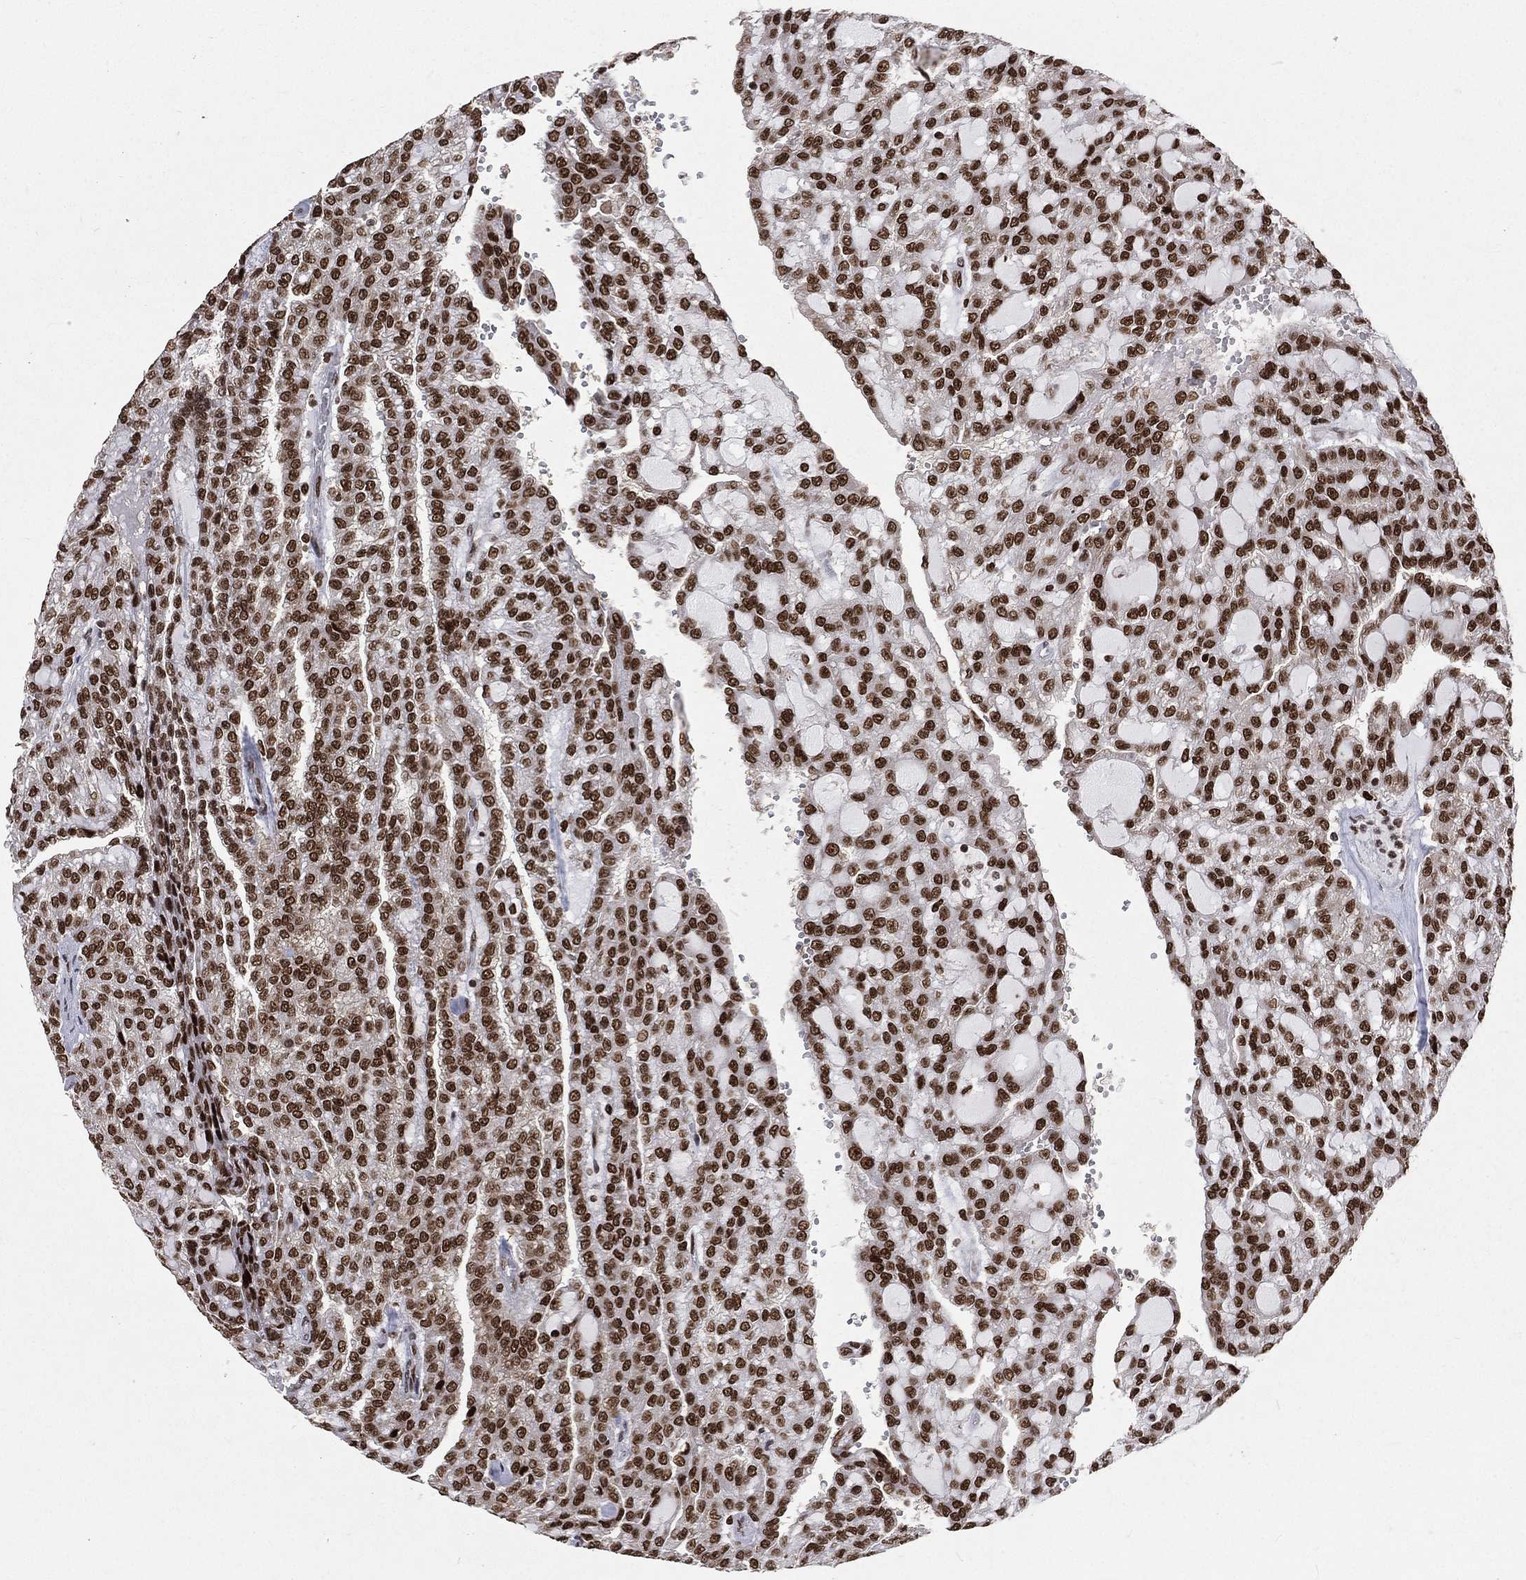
{"staining": {"intensity": "strong", "quantity": ">75%", "location": "nuclear"}, "tissue": "renal cancer", "cell_type": "Tumor cells", "image_type": "cancer", "snomed": [{"axis": "morphology", "description": "Adenocarcinoma, NOS"}, {"axis": "topography", "description": "Kidney"}], "caption": "A brown stain shows strong nuclear expression of a protein in human renal adenocarcinoma tumor cells.", "gene": "POLB", "patient": {"sex": "male", "age": 63}}